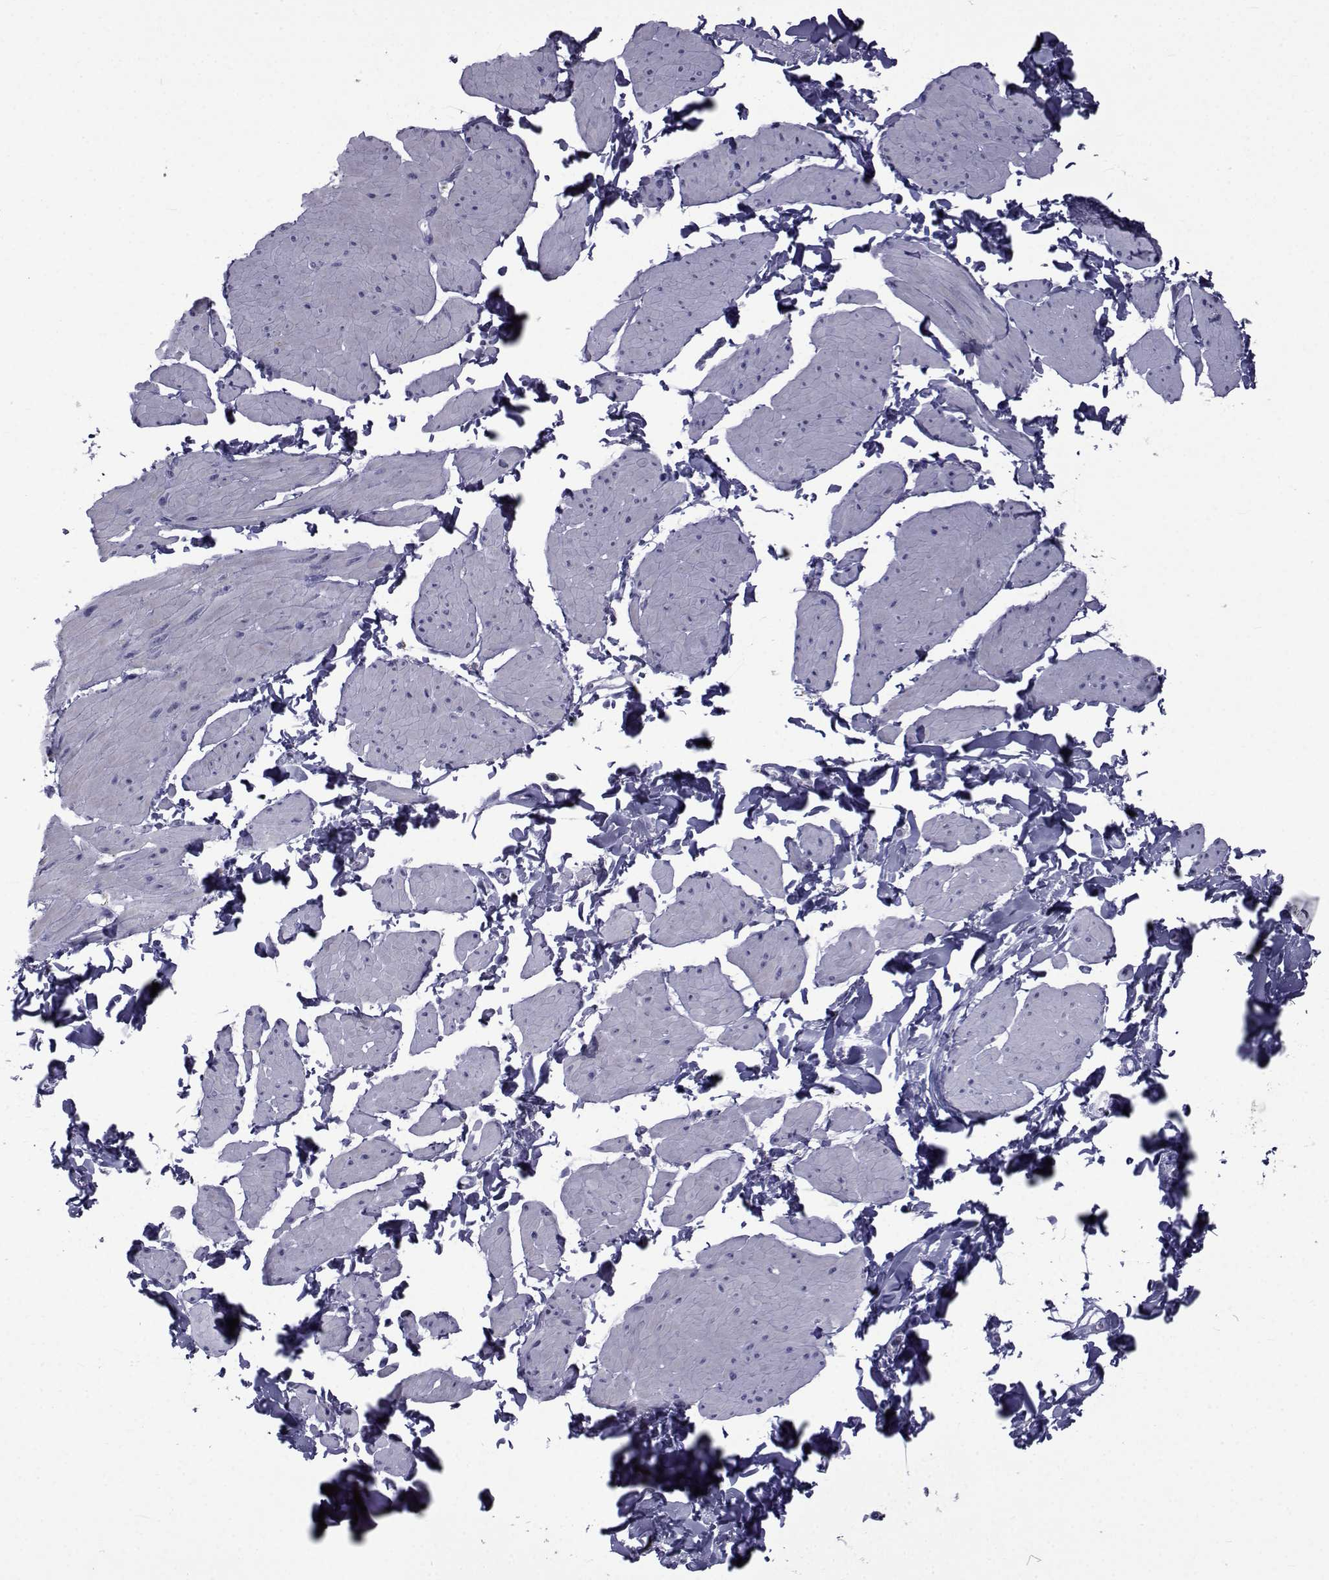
{"staining": {"intensity": "negative", "quantity": "none", "location": "none"}, "tissue": "smooth muscle", "cell_type": "Smooth muscle cells", "image_type": "normal", "snomed": [{"axis": "morphology", "description": "Normal tissue, NOS"}, {"axis": "topography", "description": "Adipose tissue"}, {"axis": "topography", "description": "Smooth muscle"}, {"axis": "topography", "description": "Peripheral nerve tissue"}], "caption": "This is an immunohistochemistry (IHC) histopathology image of normal human smooth muscle. There is no staining in smooth muscle cells.", "gene": "PDE6G", "patient": {"sex": "male", "age": 83}}